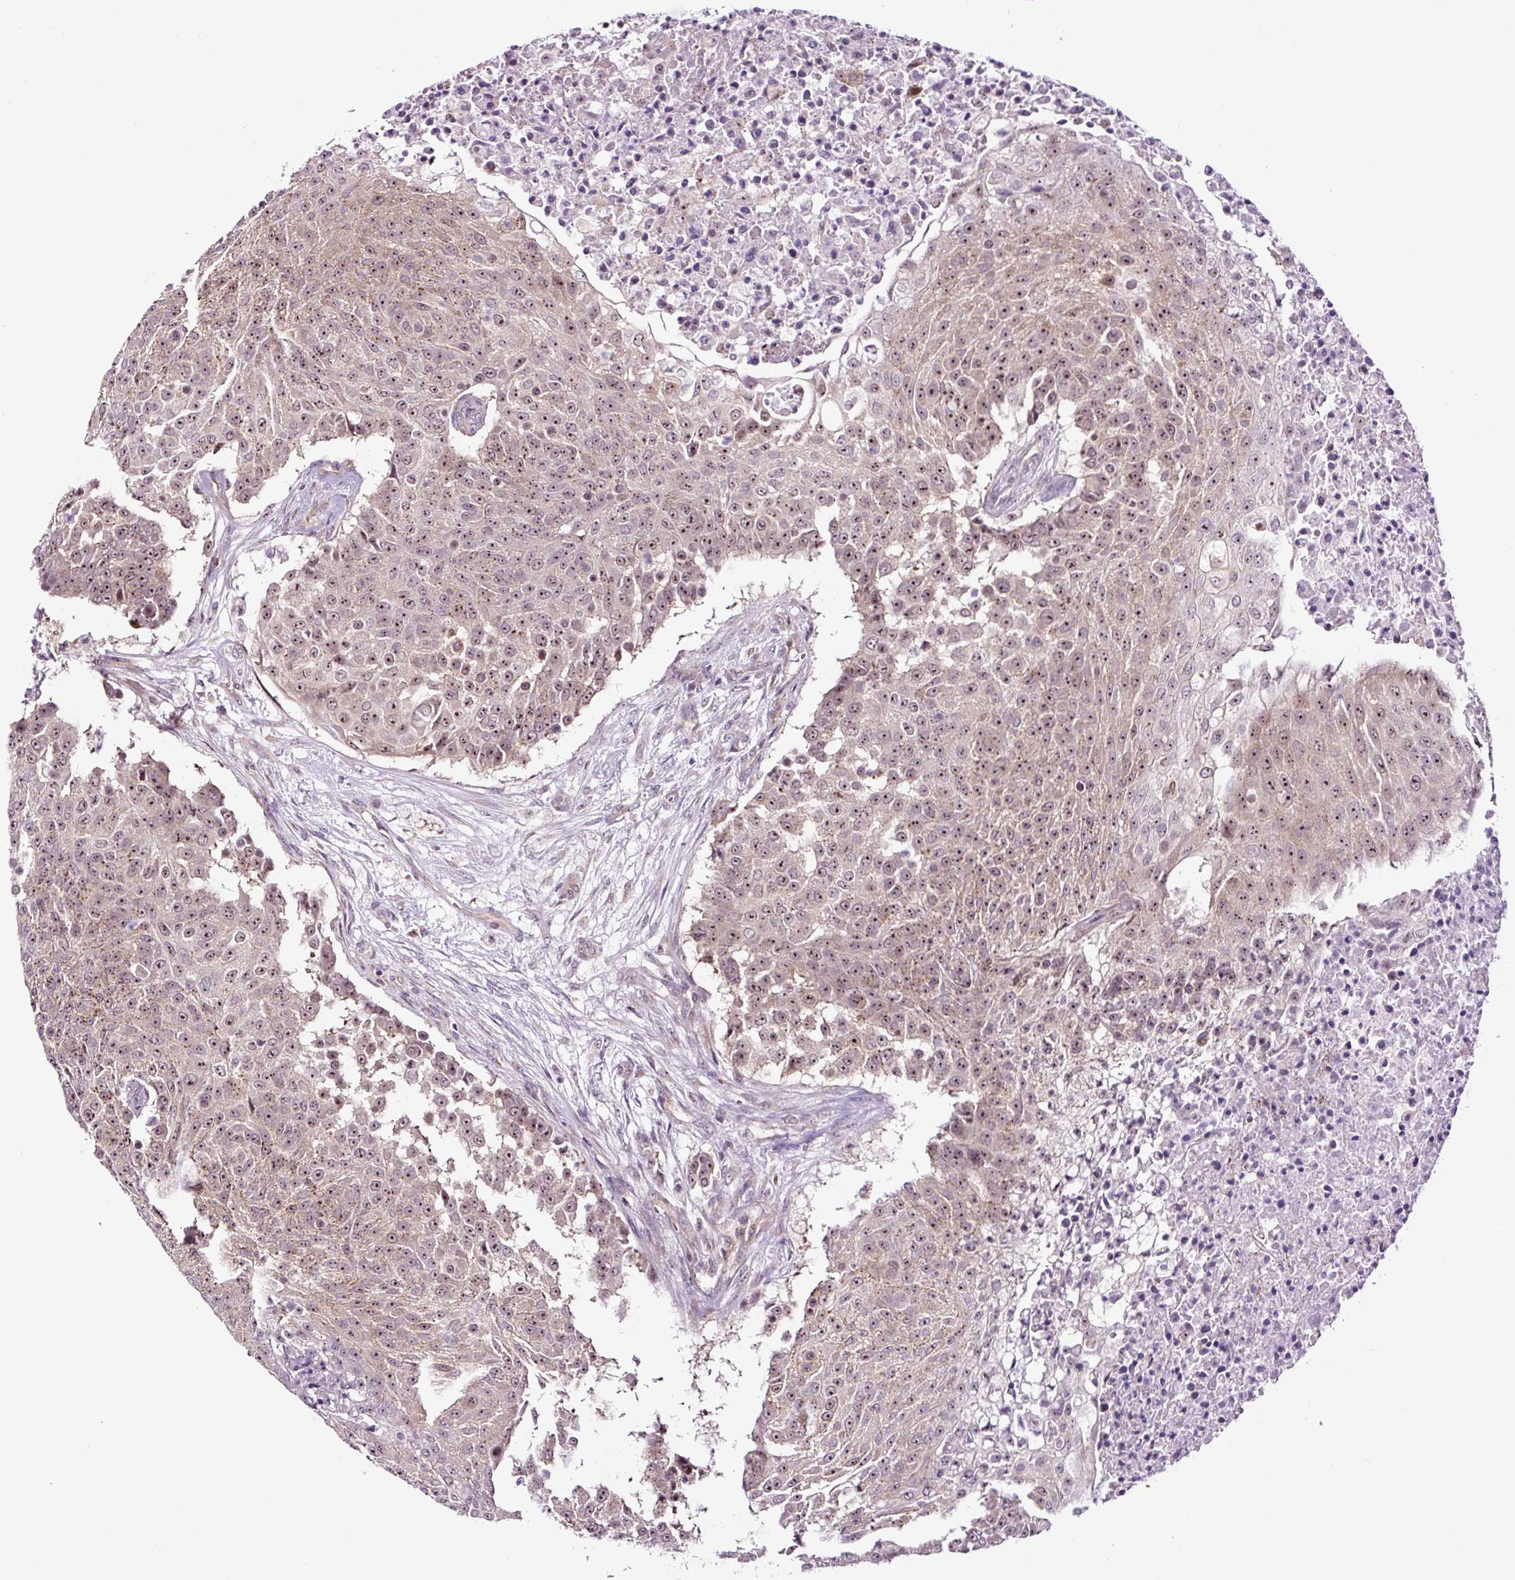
{"staining": {"intensity": "moderate", "quantity": ">75%", "location": "nuclear"}, "tissue": "urothelial cancer", "cell_type": "Tumor cells", "image_type": "cancer", "snomed": [{"axis": "morphology", "description": "Urothelial carcinoma, High grade"}, {"axis": "topography", "description": "Urinary bladder"}], "caption": "Urothelial cancer was stained to show a protein in brown. There is medium levels of moderate nuclear expression in about >75% of tumor cells.", "gene": "NOM1", "patient": {"sex": "female", "age": 63}}